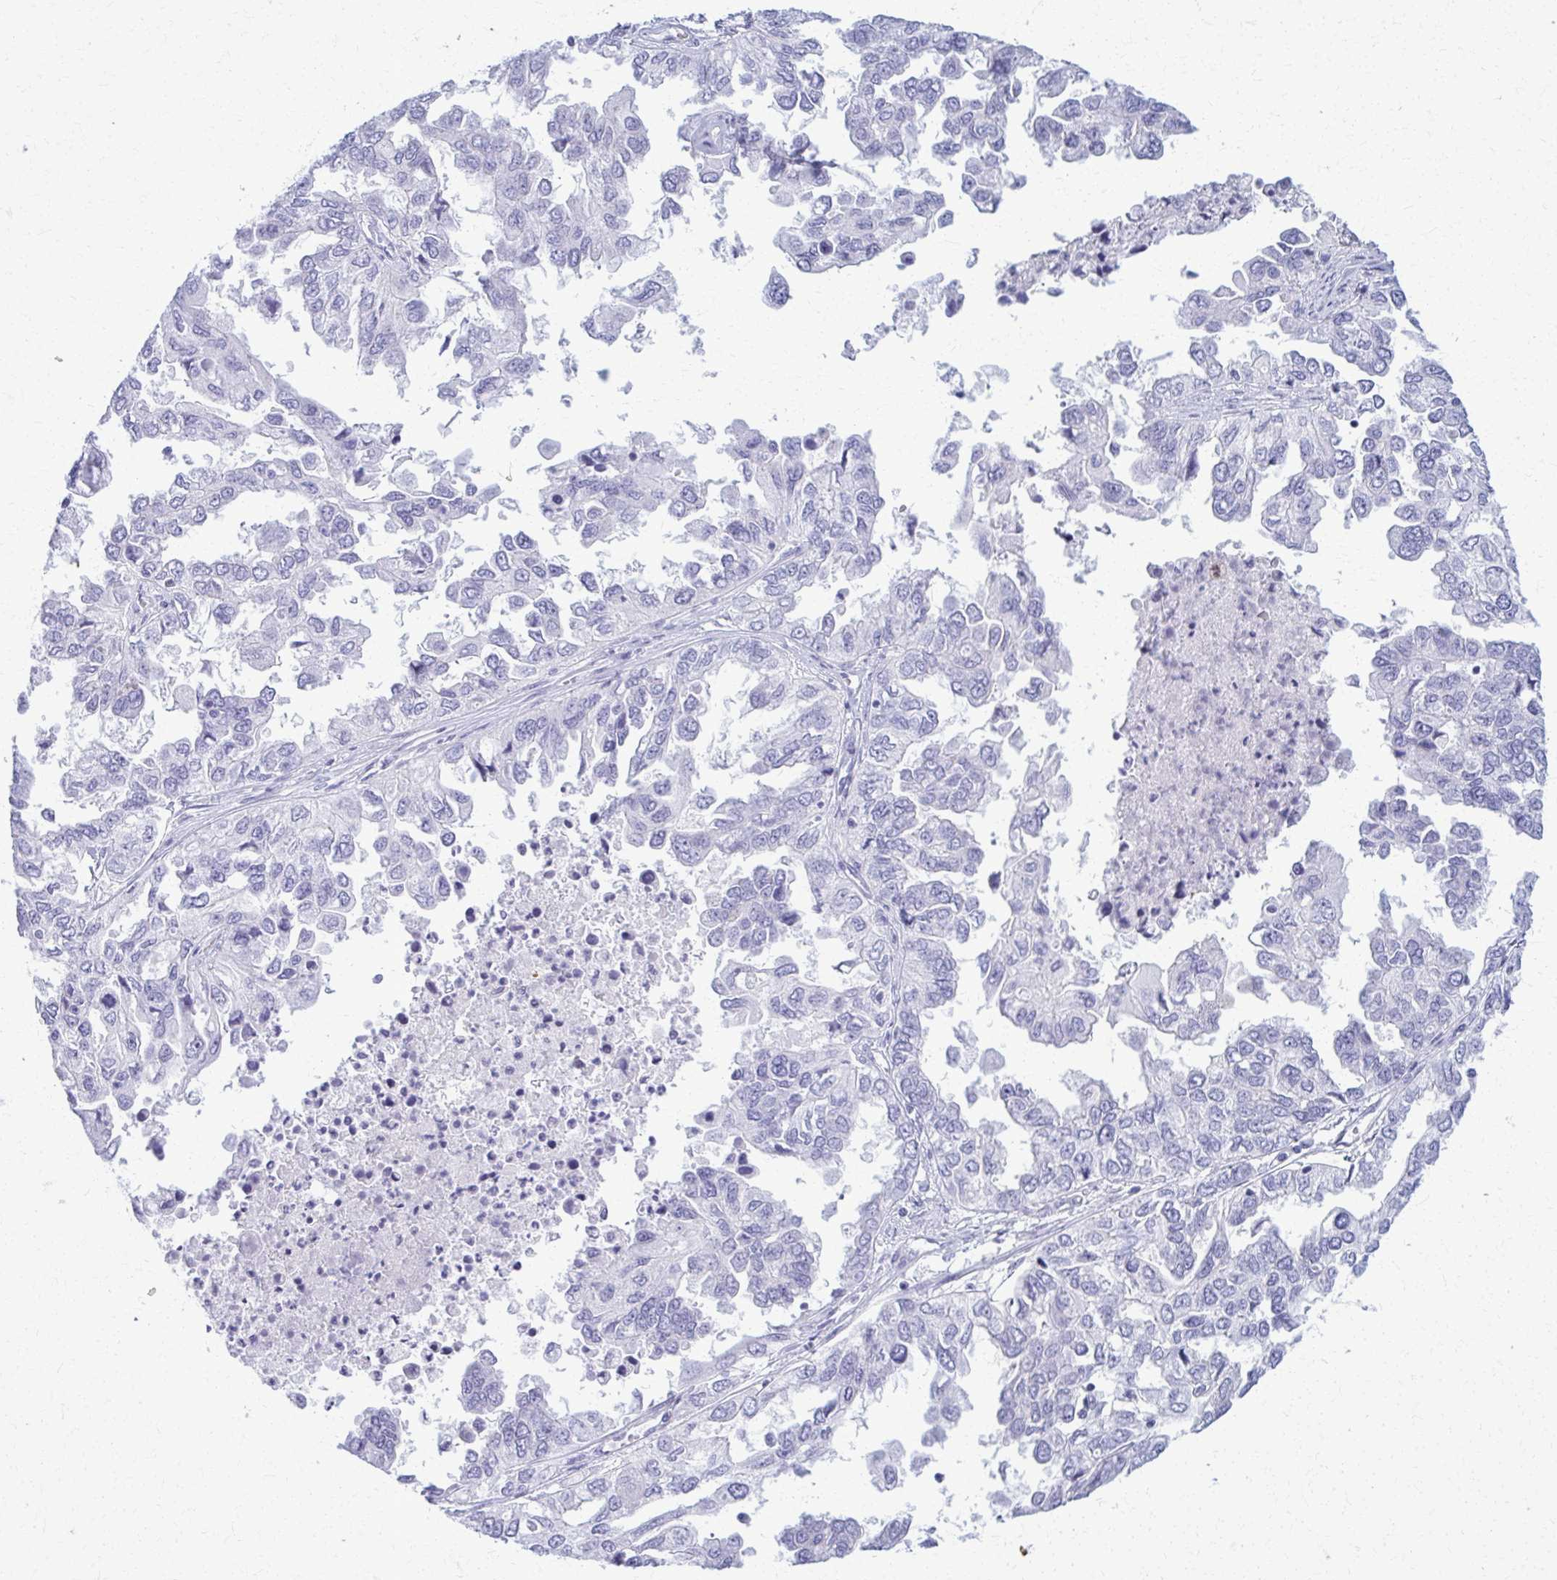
{"staining": {"intensity": "negative", "quantity": "none", "location": "none"}, "tissue": "ovarian cancer", "cell_type": "Tumor cells", "image_type": "cancer", "snomed": [{"axis": "morphology", "description": "Cystadenocarcinoma, serous, NOS"}, {"axis": "topography", "description": "Ovary"}], "caption": "A high-resolution image shows IHC staining of ovarian serous cystadenocarcinoma, which shows no significant staining in tumor cells. (DAB immunohistochemistry with hematoxylin counter stain).", "gene": "ACSM2B", "patient": {"sex": "female", "age": 53}}